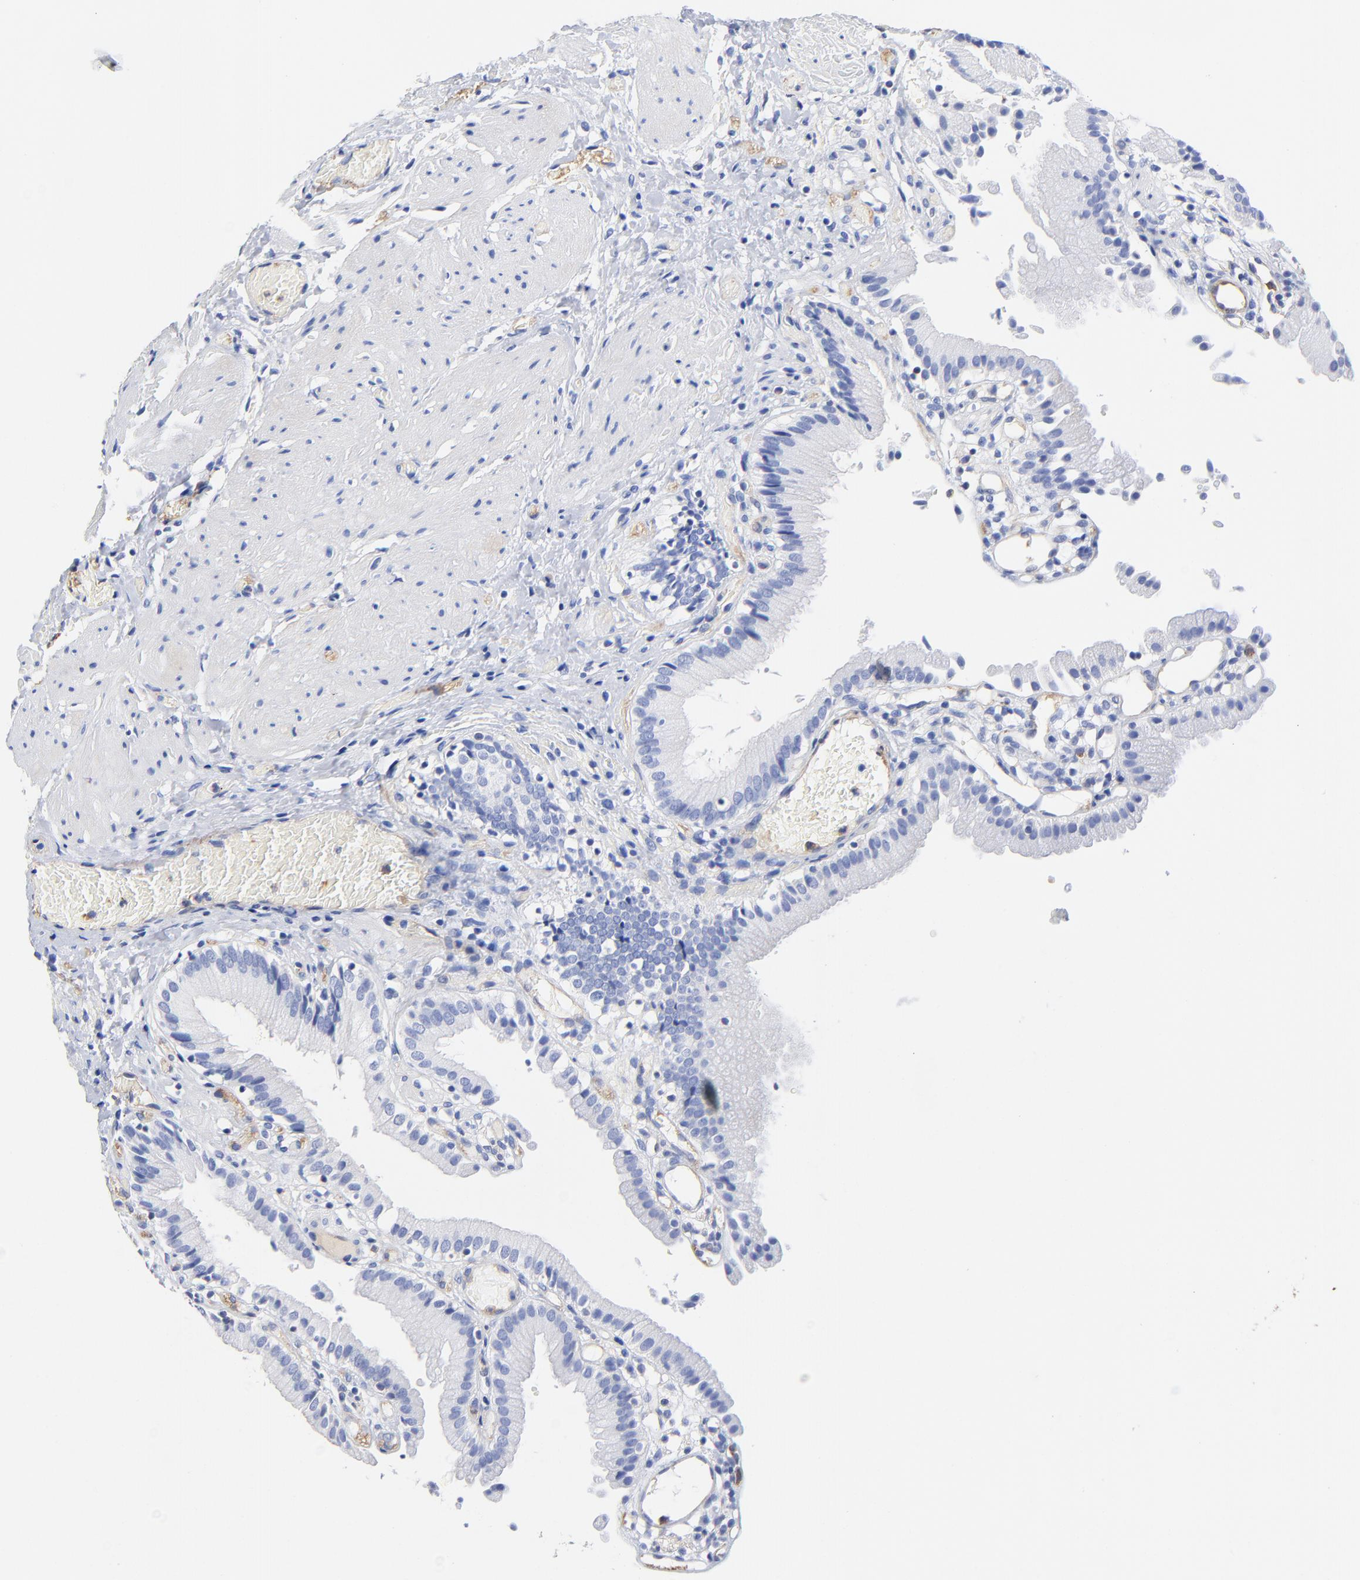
{"staining": {"intensity": "negative", "quantity": "none", "location": "none"}, "tissue": "gallbladder", "cell_type": "Glandular cells", "image_type": "normal", "snomed": [{"axis": "morphology", "description": "Normal tissue, NOS"}, {"axis": "topography", "description": "Gallbladder"}], "caption": "IHC image of unremarkable human gallbladder stained for a protein (brown), which exhibits no positivity in glandular cells. (Brightfield microscopy of DAB (3,3'-diaminobenzidine) IHC at high magnification).", "gene": "TAGLN2", "patient": {"sex": "male", "age": 65}}